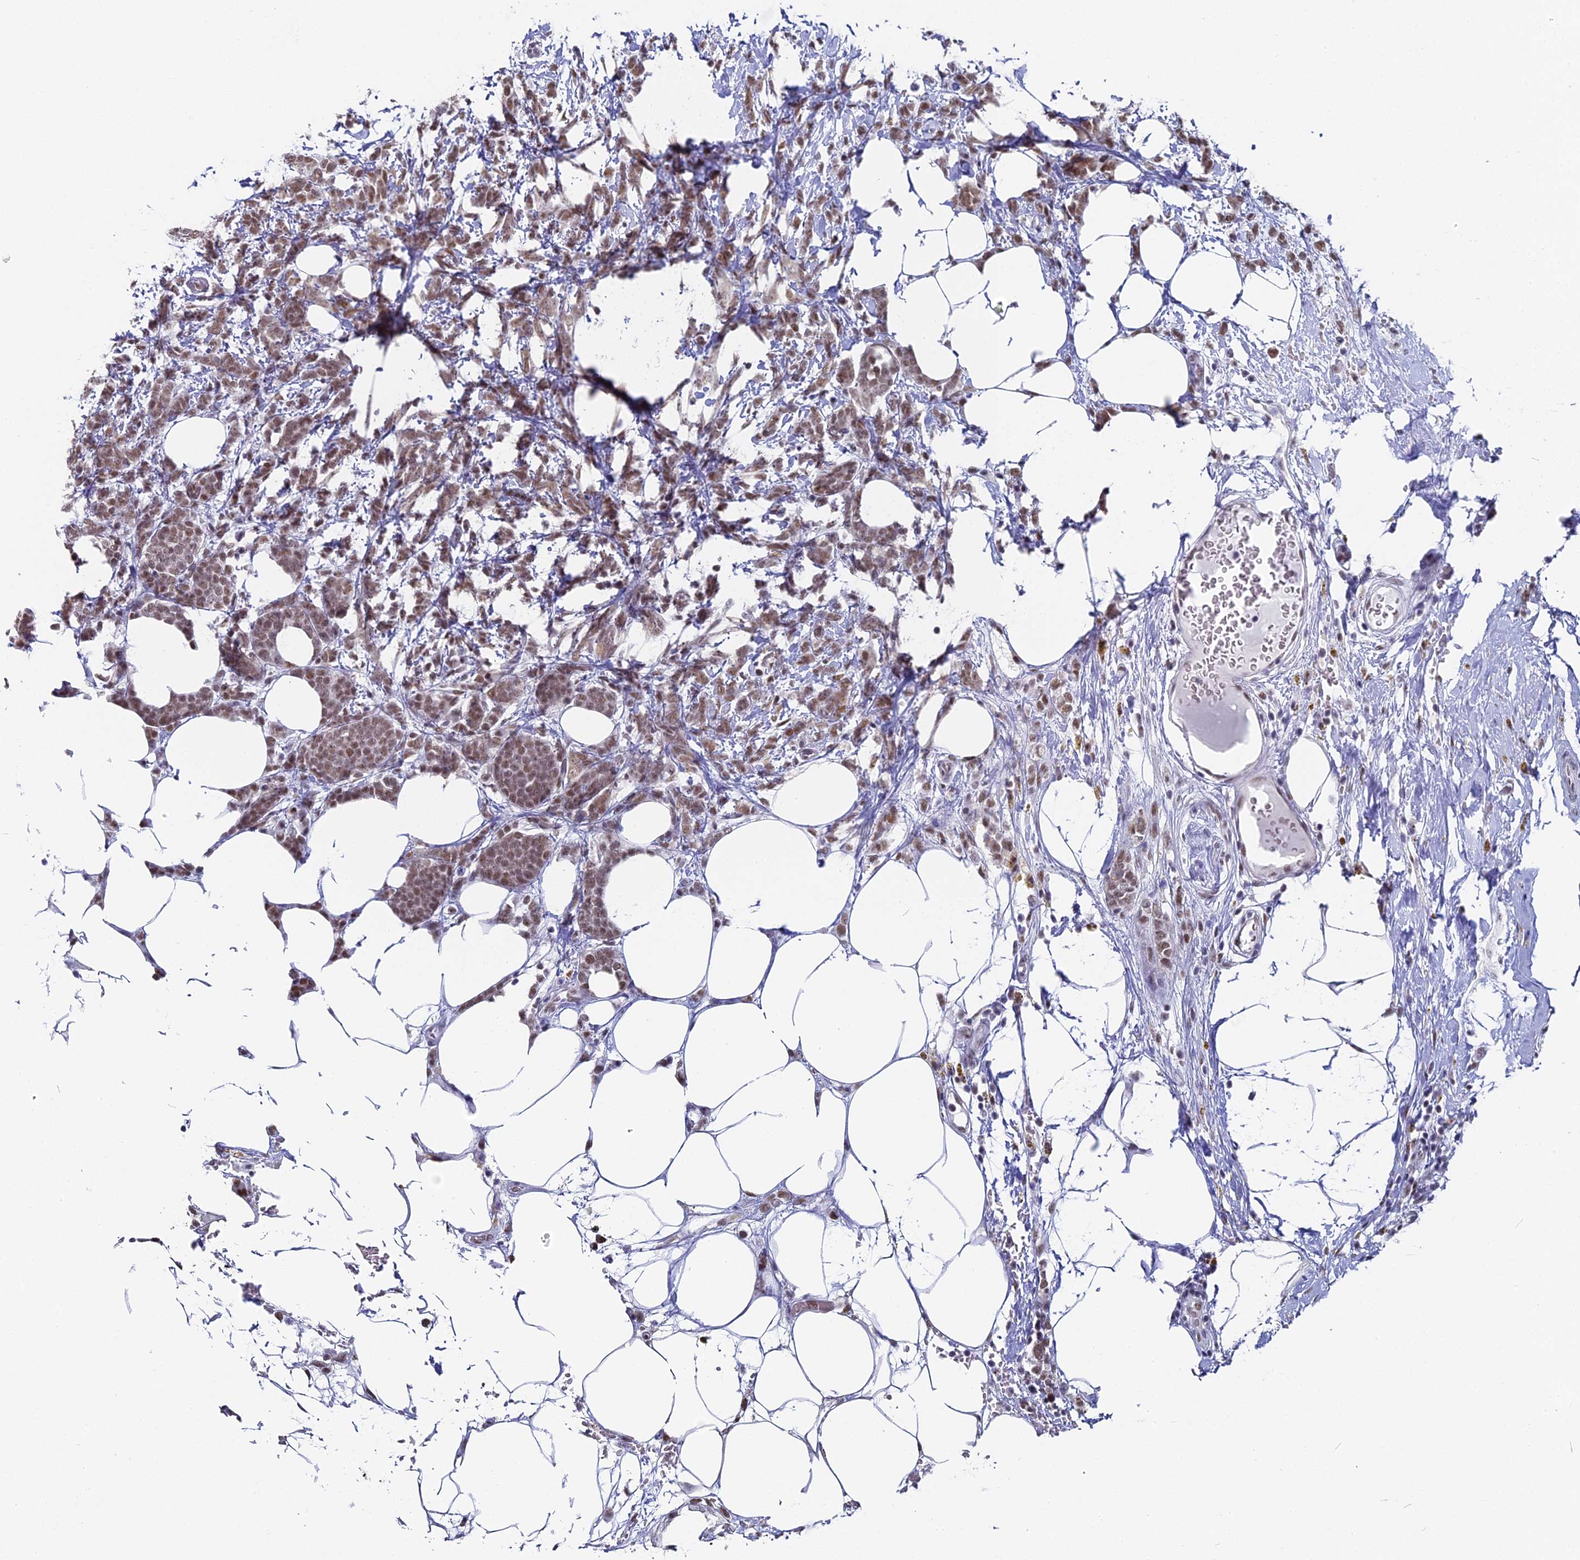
{"staining": {"intensity": "moderate", "quantity": ">75%", "location": "nuclear"}, "tissue": "breast cancer", "cell_type": "Tumor cells", "image_type": "cancer", "snomed": [{"axis": "morphology", "description": "Lobular carcinoma"}, {"axis": "topography", "description": "Breast"}], "caption": "Breast cancer (lobular carcinoma) stained with DAB (3,3'-diaminobenzidine) IHC exhibits medium levels of moderate nuclear staining in about >75% of tumor cells. (DAB (3,3'-diaminobenzidine) = brown stain, brightfield microscopy at high magnification).", "gene": "CD2BP2", "patient": {"sex": "female", "age": 58}}